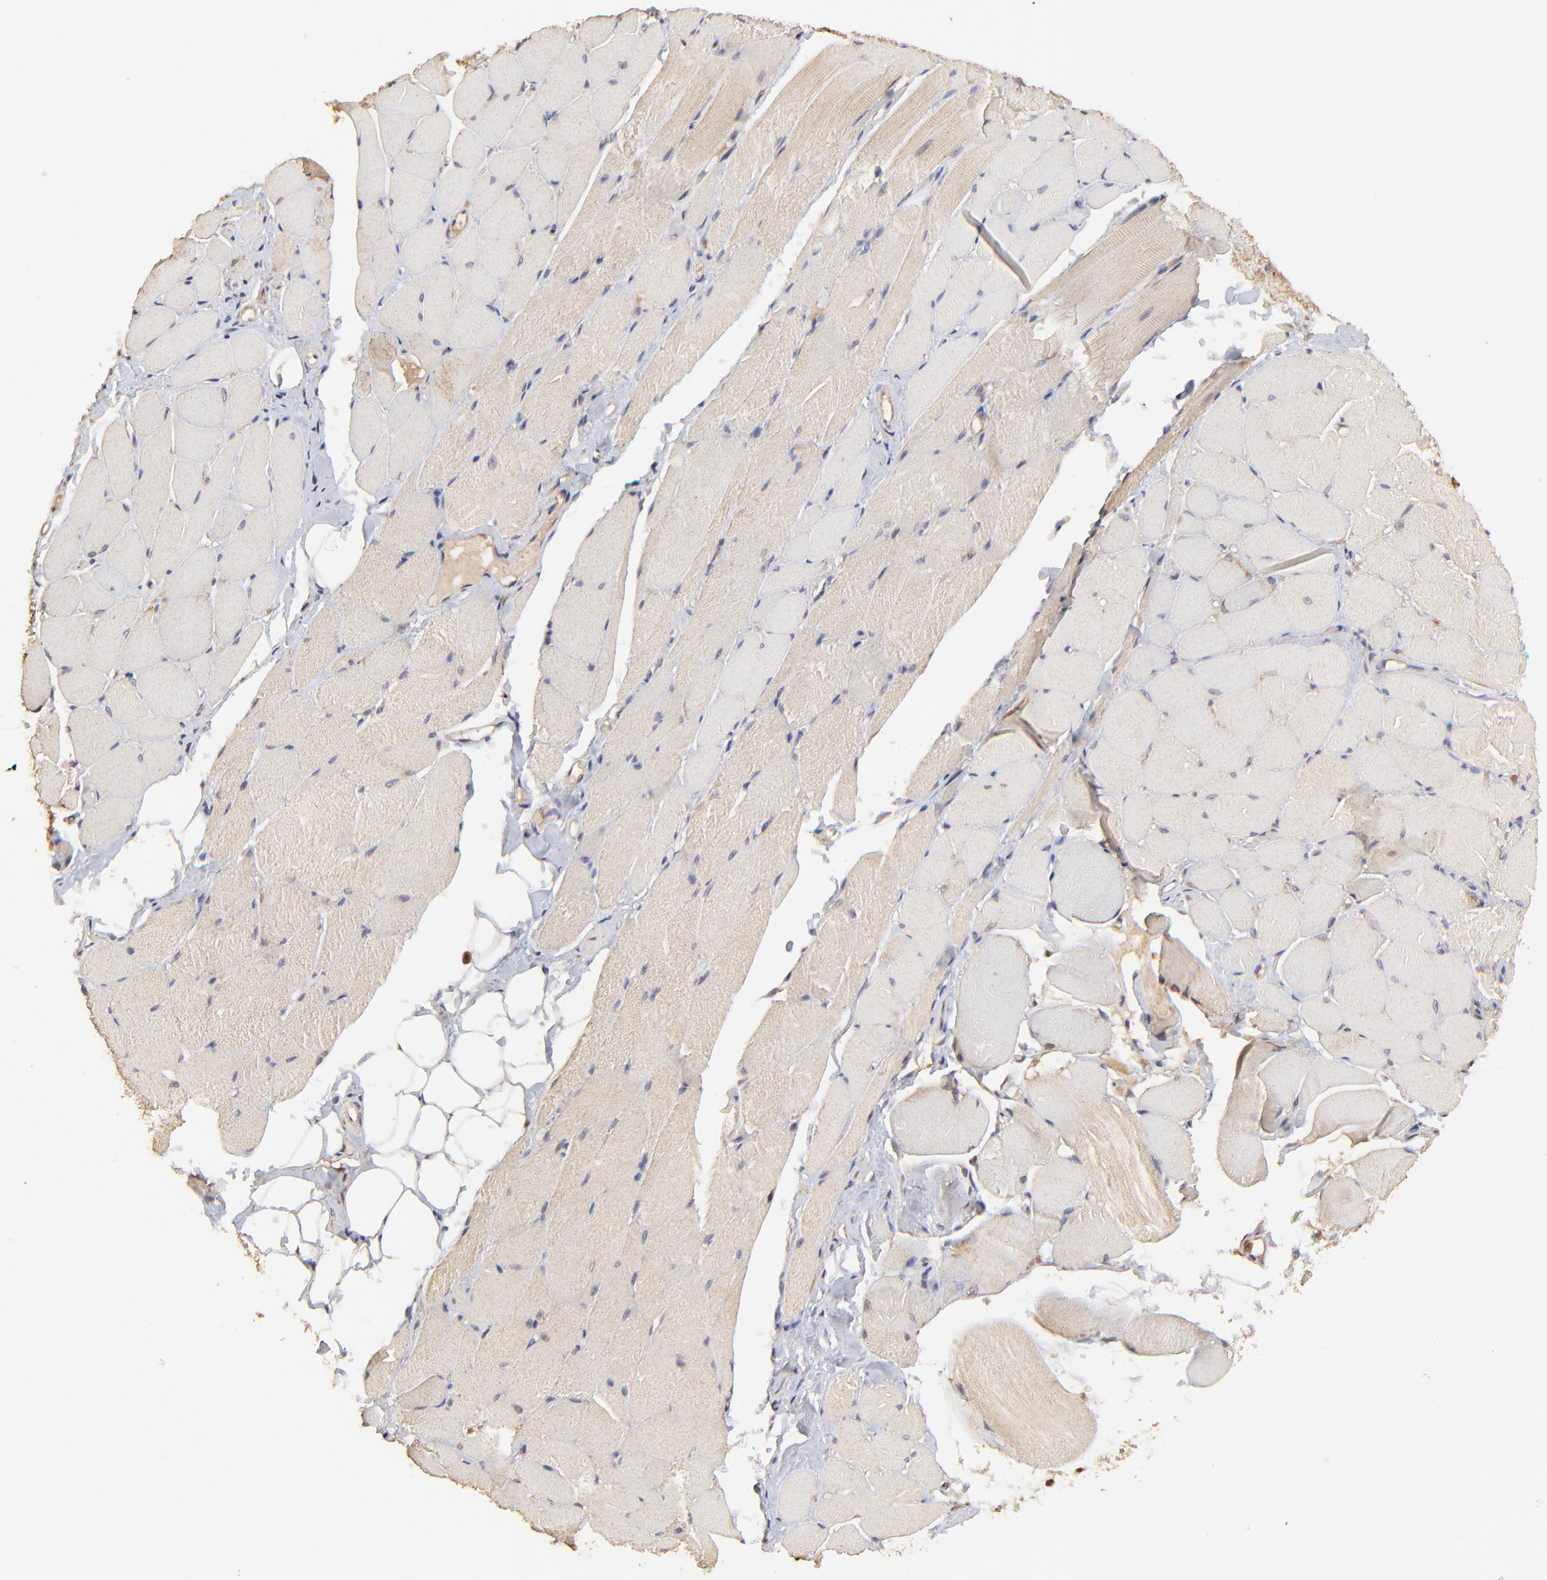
{"staining": {"intensity": "weak", "quantity": "25%-75%", "location": "cytoplasmic/membranous"}, "tissue": "skeletal muscle", "cell_type": "Myocytes", "image_type": "normal", "snomed": [{"axis": "morphology", "description": "Normal tissue, NOS"}, {"axis": "topography", "description": "Skeletal muscle"}, {"axis": "topography", "description": "Peripheral nerve tissue"}], "caption": "Immunohistochemical staining of benign skeletal muscle shows weak cytoplasmic/membranous protein positivity in about 25%-75% of myocytes. Immunohistochemistry stains the protein of interest in brown and the nuclei are stained blue.", "gene": "STON2", "patient": {"sex": "female", "age": 84}}